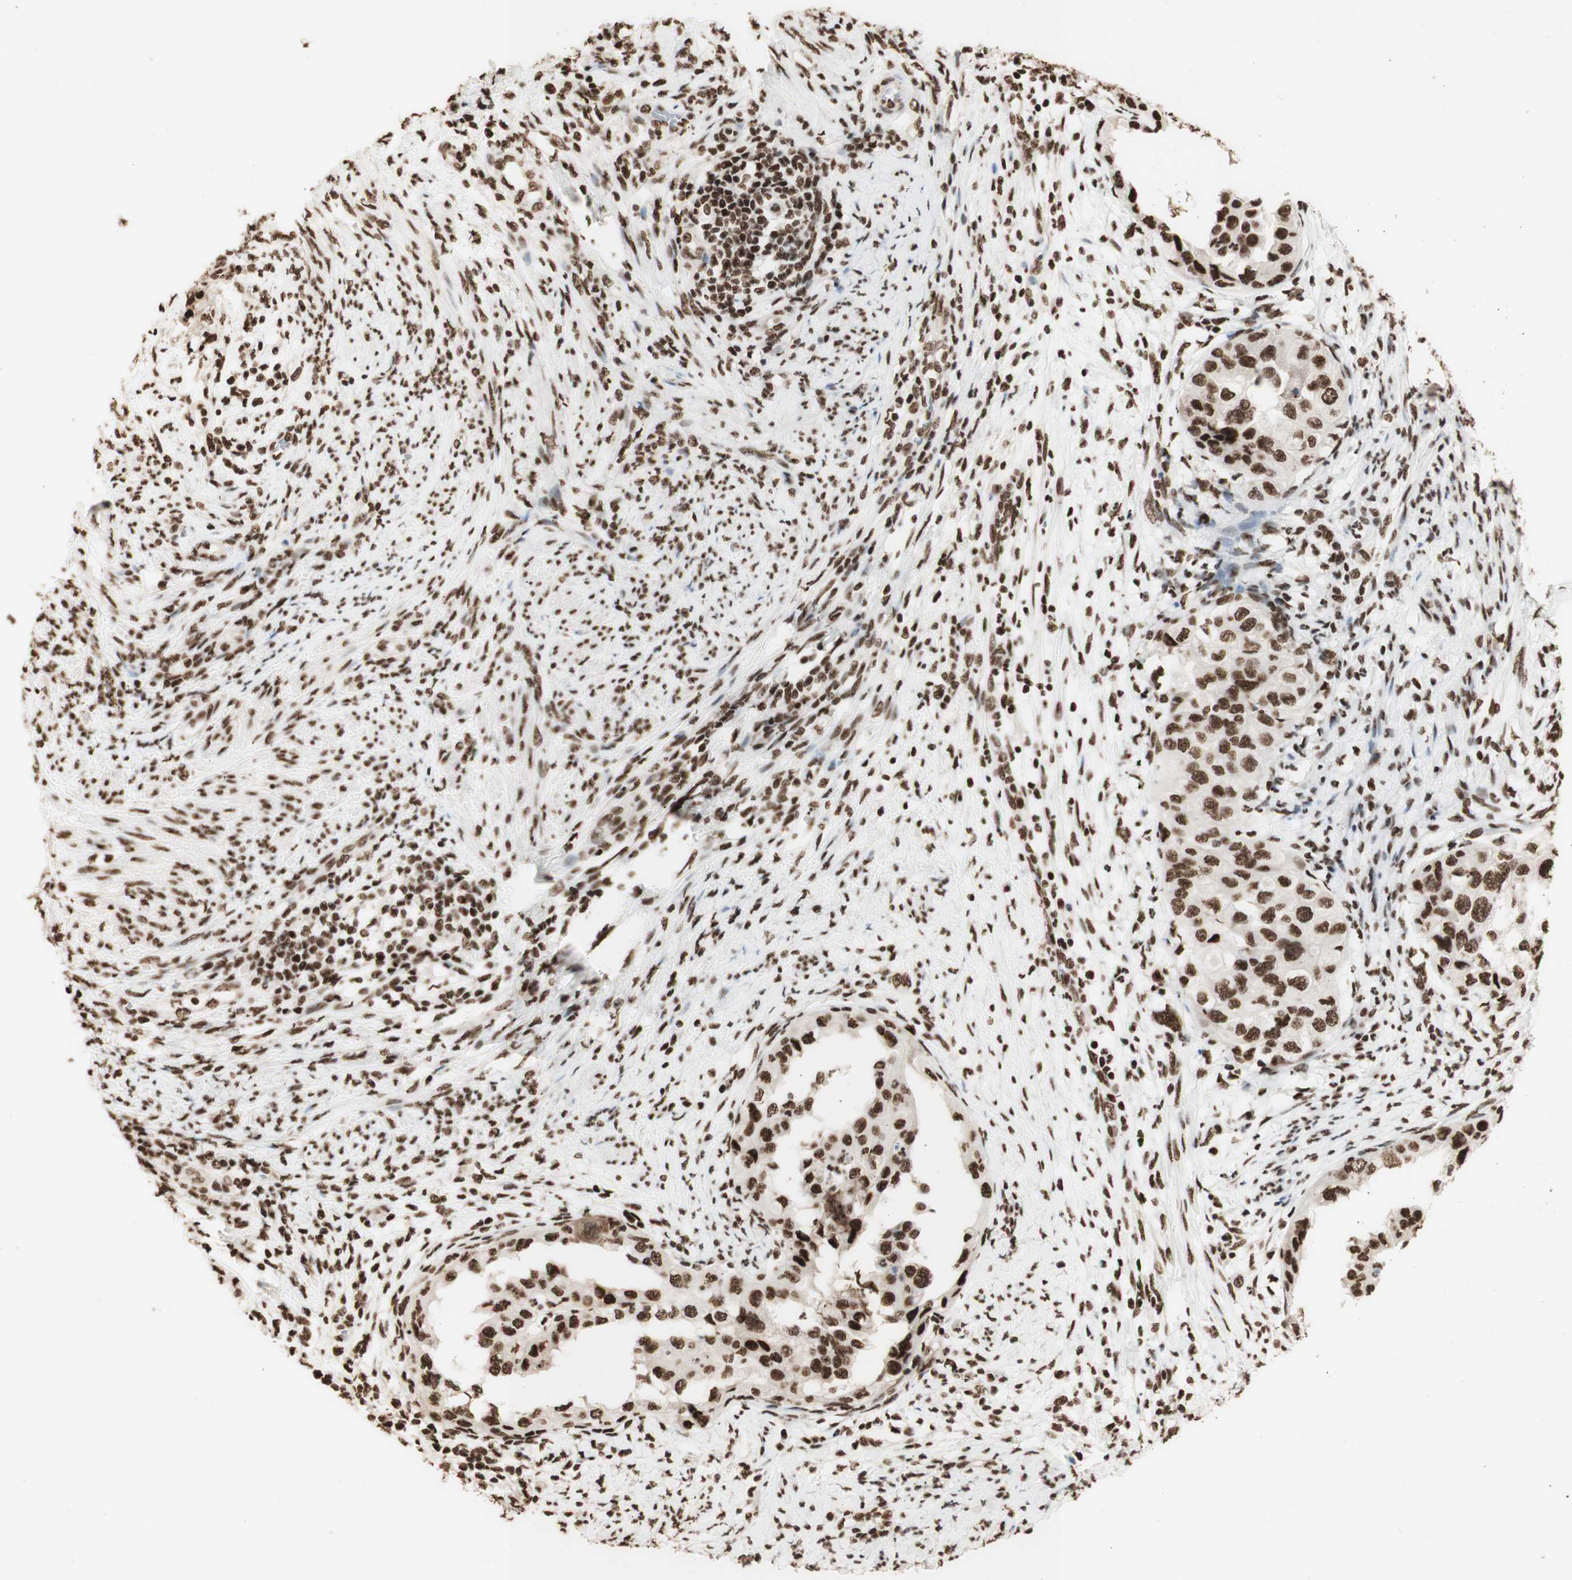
{"staining": {"intensity": "strong", "quantity": ">75%", "location": "nuclear"}, "tissue": "endometrial cancer", "cell_type": "Tumor cells", "image_type": "cancer", "snomed": [{"axis": "morphology", "description": "Adenocarcinoma, NOS"}, {"axis": "topography", "description": "Endometrium"}], "caption": "Endometrial cancer (adenocarcinoma) tissue displays strong nuclear positivity in about >75% of tumor cells", "gene": "HNRNPA2B1", "patient": {"sex": "female", "age": 85}}